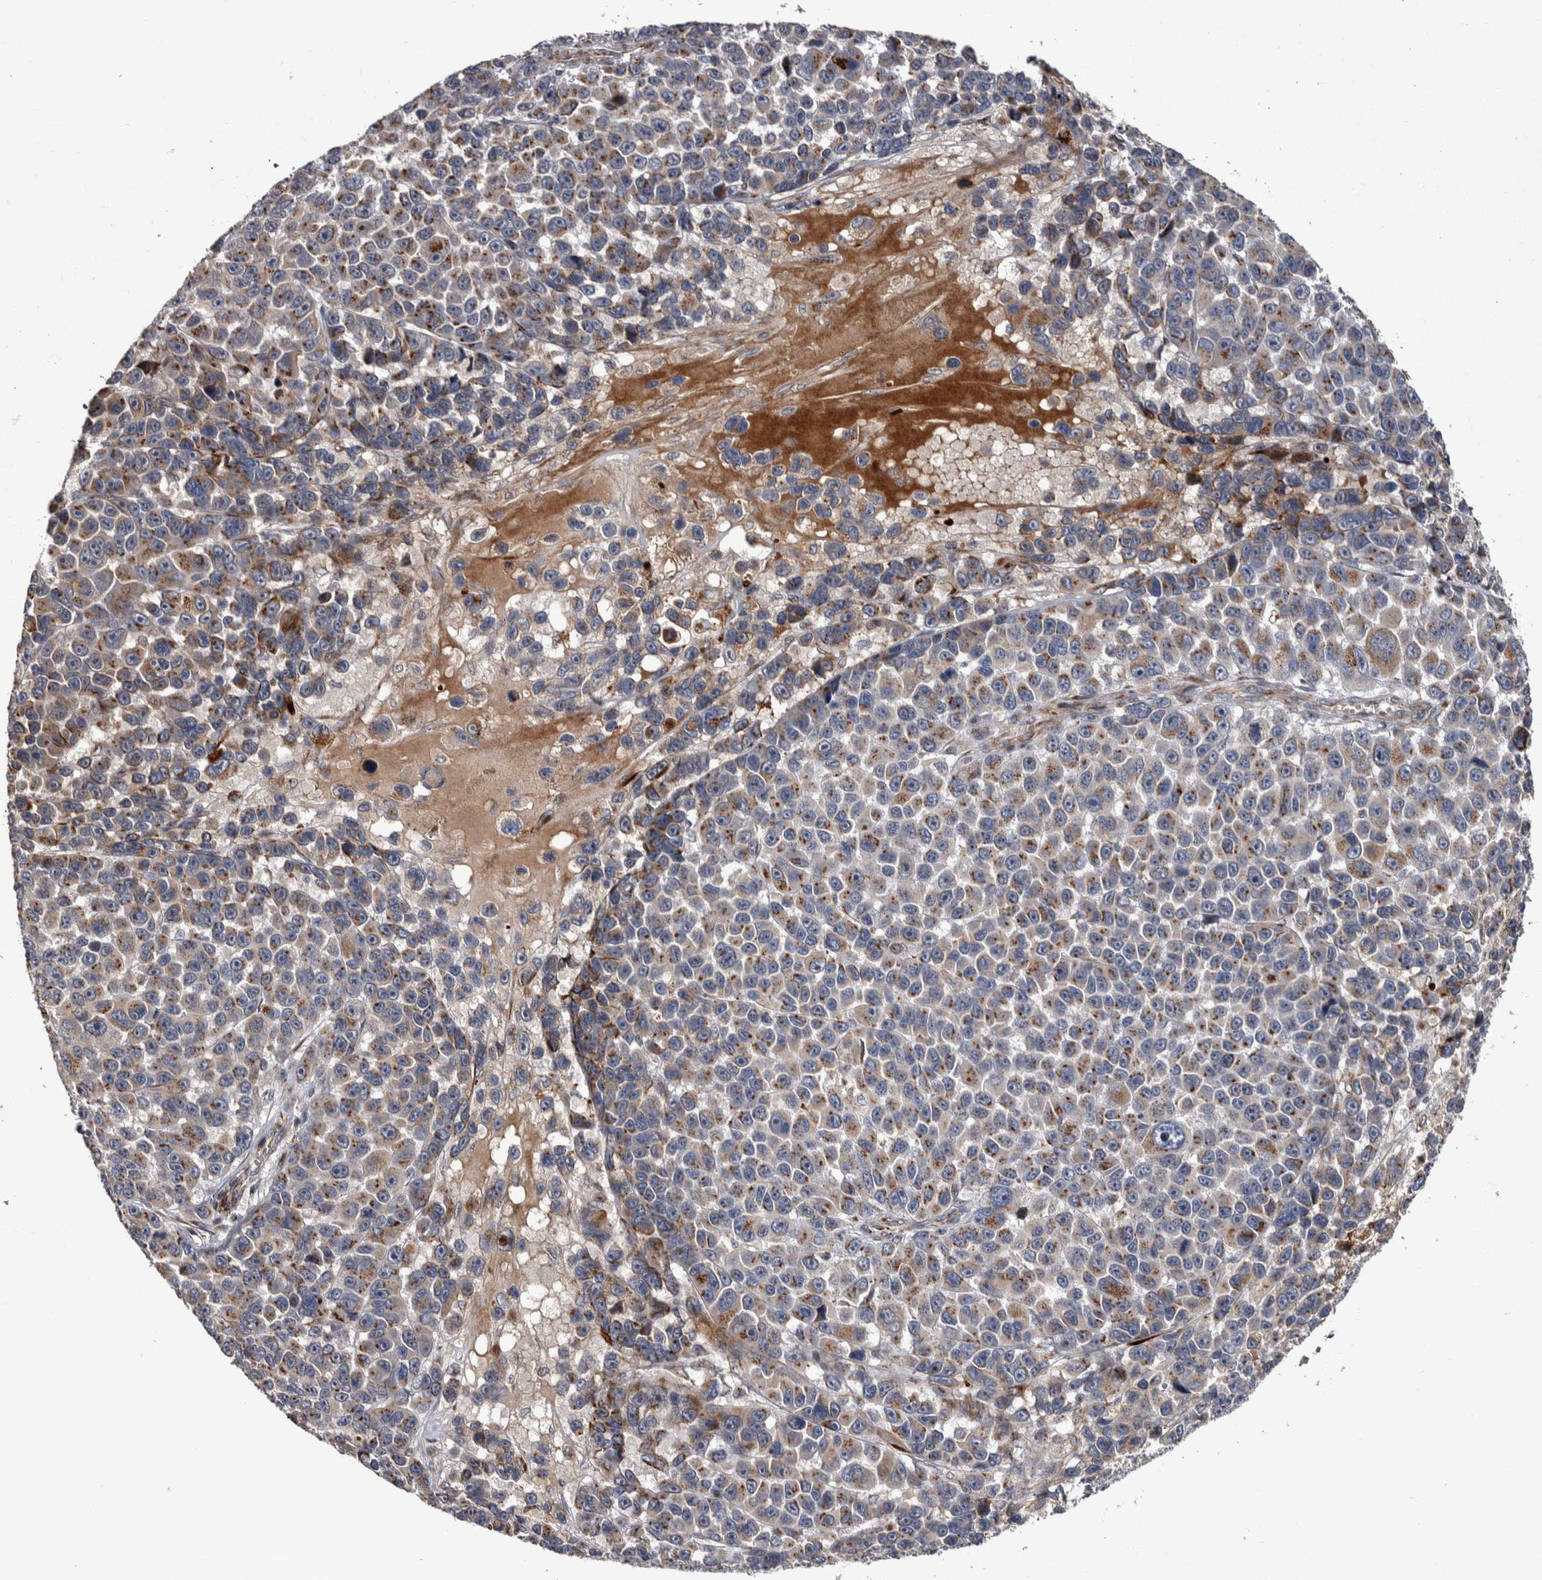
{"staining": {"intensity": "moderate", "quantity": ">75%", "location": "cytoplasmic/membranous"}, "tissue": "melanoma", "cell_type": "Tumor cells", "image_type": "cancer", "snomed": [{"axis": "morphology", "description": "Malignant melanoma, NOS"}, {"axis": "topography", "description": "Skin"}], "caption": "Moderate cytoplasmic/membranous protein positivity is seen in approximately >75% of tumor cells in melanoma.", "gene": "CANT1", "patient": {"sex": "male", "age": 53}}